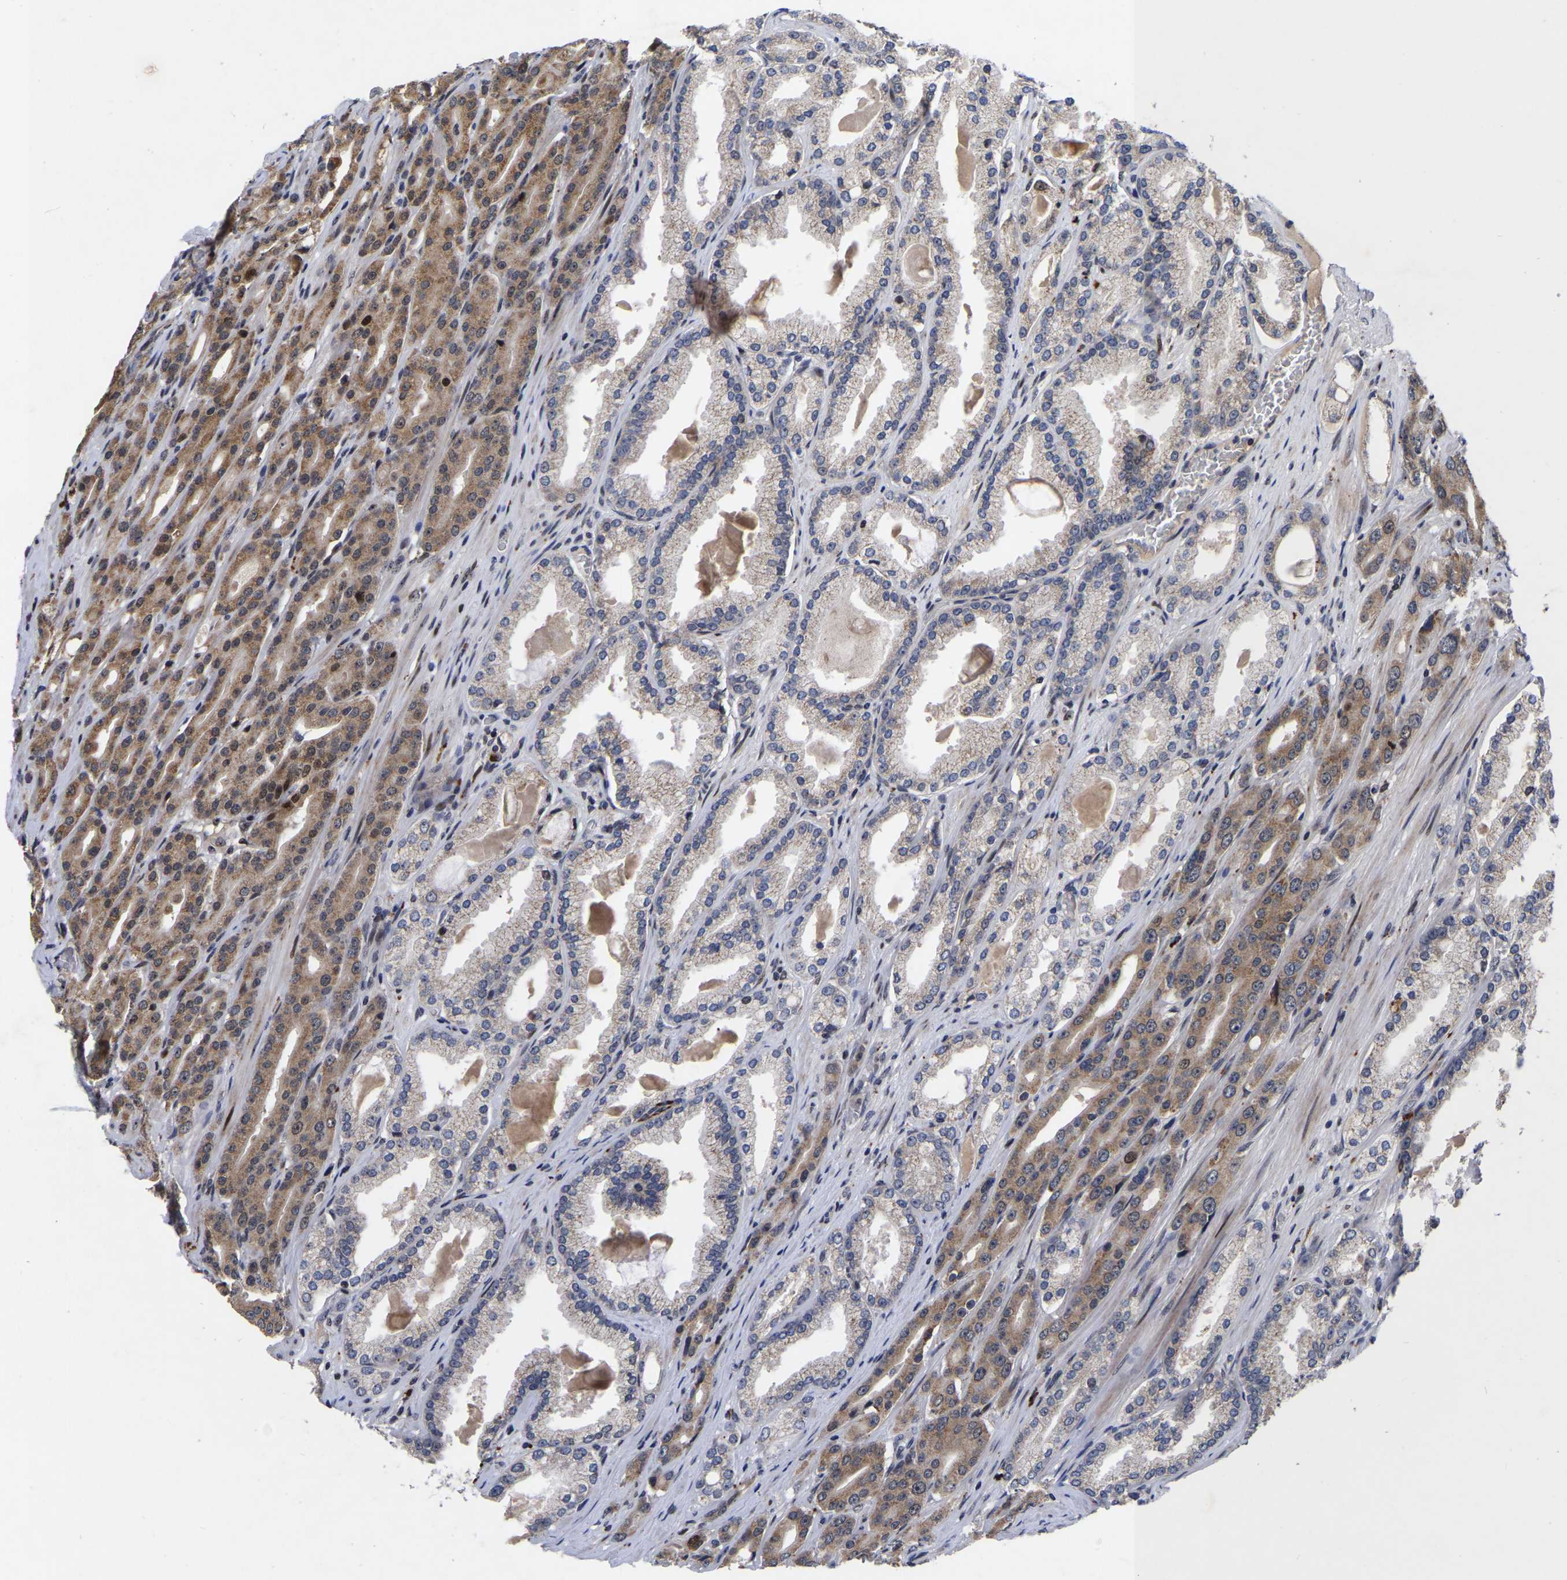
{"staining": {"intensity": "moderate", "quantity": ">75%", "location": "cytoplasmic/membranous"}, "tissue": "prostate cancer", "cell_type": "Tumor cells", "image_type": "cancer", "snomed": [{"axis": "morphology", "description": "Adenocarcinoma, High grade"}, {"axis": "topography", "description": "Prostate"}], "caption": "Protein expression by immunohistochemistry reveals moderate cytoplasmic/membranous positivity in about >75% of tumor cells in prostate cancer. The protein is shown in brown color, while the nuclei are stained blue.", "gene": "JUNB", "patient": {"sex": "male", "age": 71}}